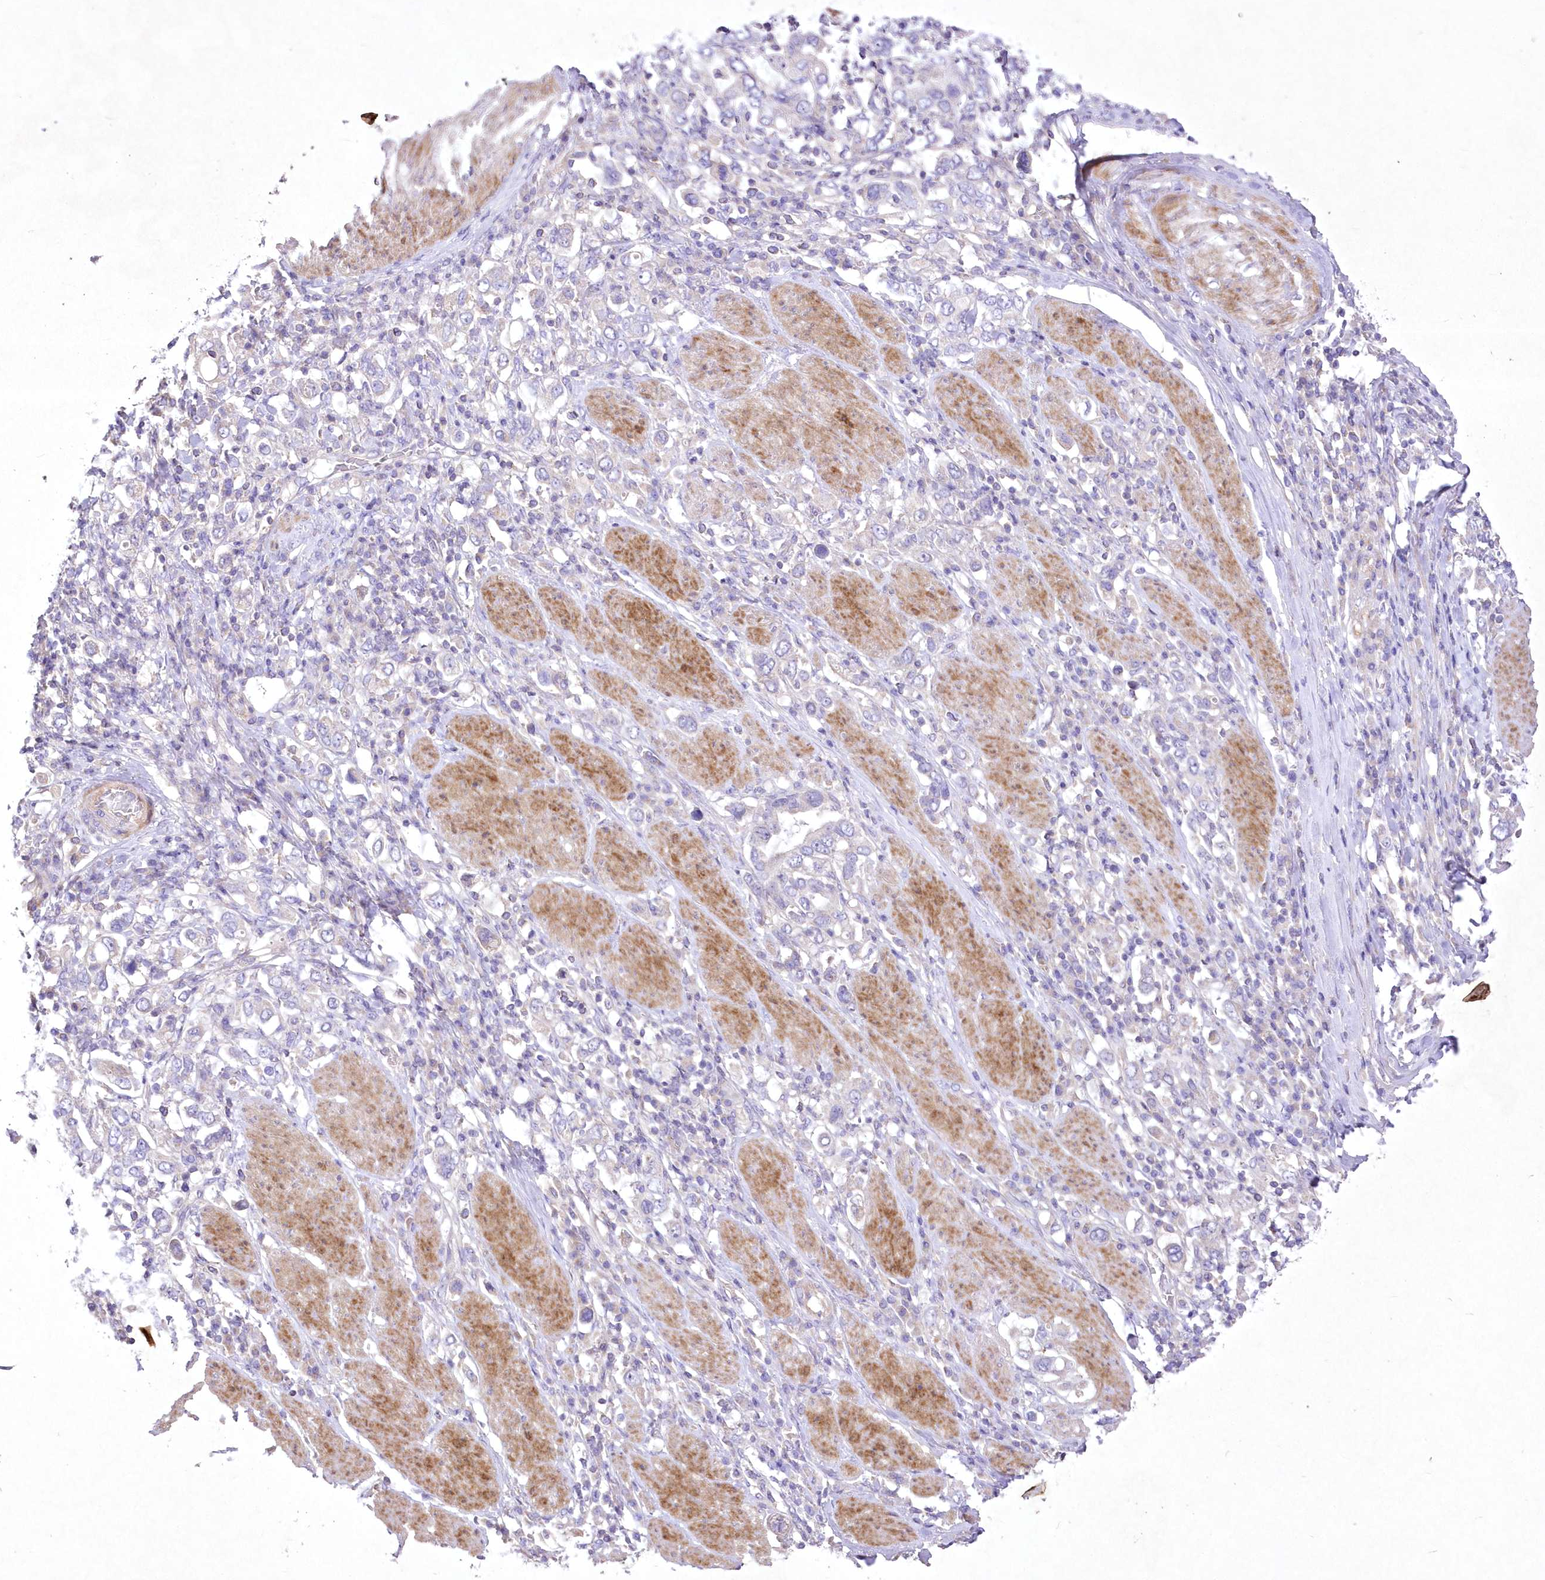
{"staining": {"intensity": "negative", "quantity": "none", "location": "none"}, "tissue": "stomach cancer", "cell_type": "Tumor cells", "image_type": "cancer", "snomed": [{"axis": "morphology", "description": "Adenocarcinoma, NOS"}, {"axis": "topography", "description": "Stomach, upper"}], "caption": "Immunohistochemical staining of stomach adenocarcinoma exhibits no significant staining in tumor cells.", "gene": "ITSN2", "patient": {"sex": "male", "age": 62}}